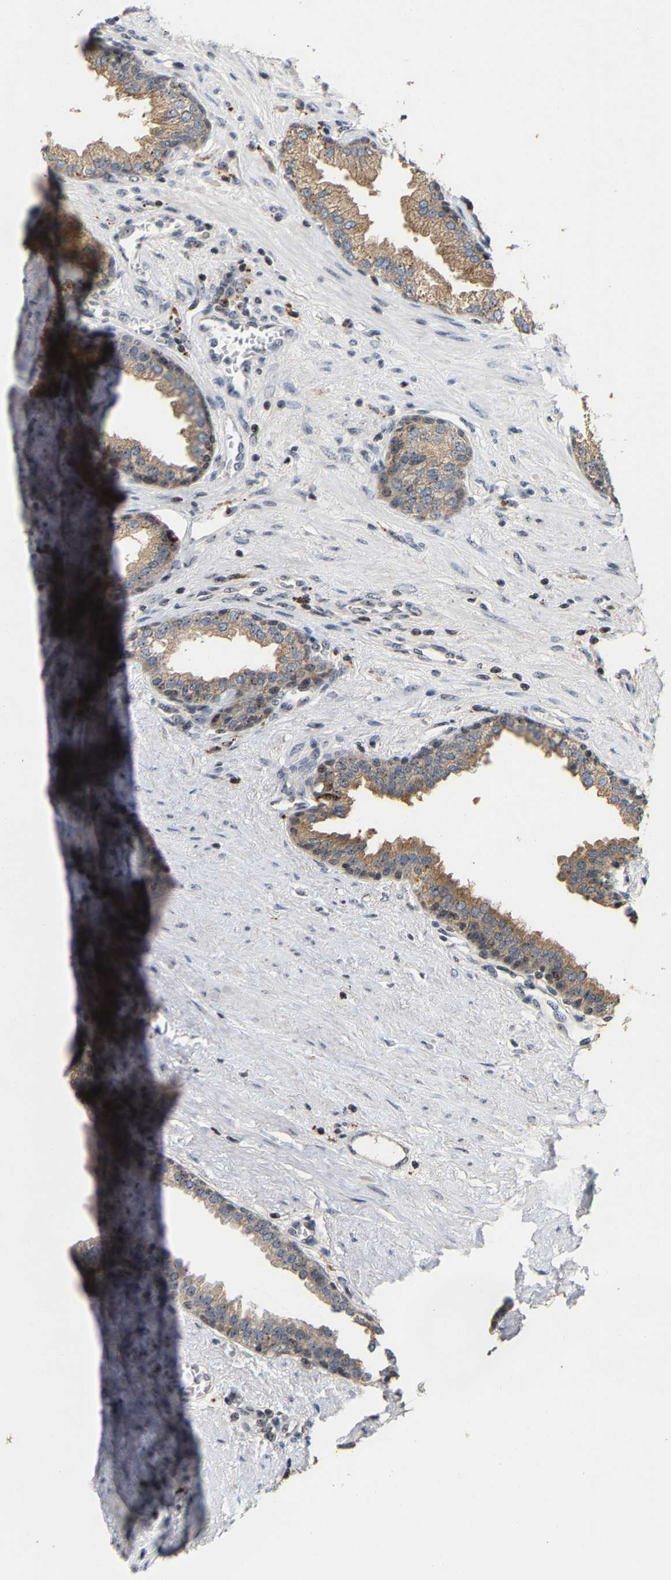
{"staining": {"intensity": "moderate", "quantity": ">75%", "location": "cytoplasmic/membranous"}, "tissue": "prostate", "cell_type": "Glandular cells", "image_type": "normal", "snomed": [{"axis": "morphology", "description": "Normal tissue, NOS"}, {"axis": "topography", "description": "Prostate"}], "caption": "Human prostate stained with a brown dye demonstrates moderate cytoplasmic/membranous positive positivity in about >75% of glandular cells.", "gene": "NOP58", "patient": {"sex": "male", "age": 51}}